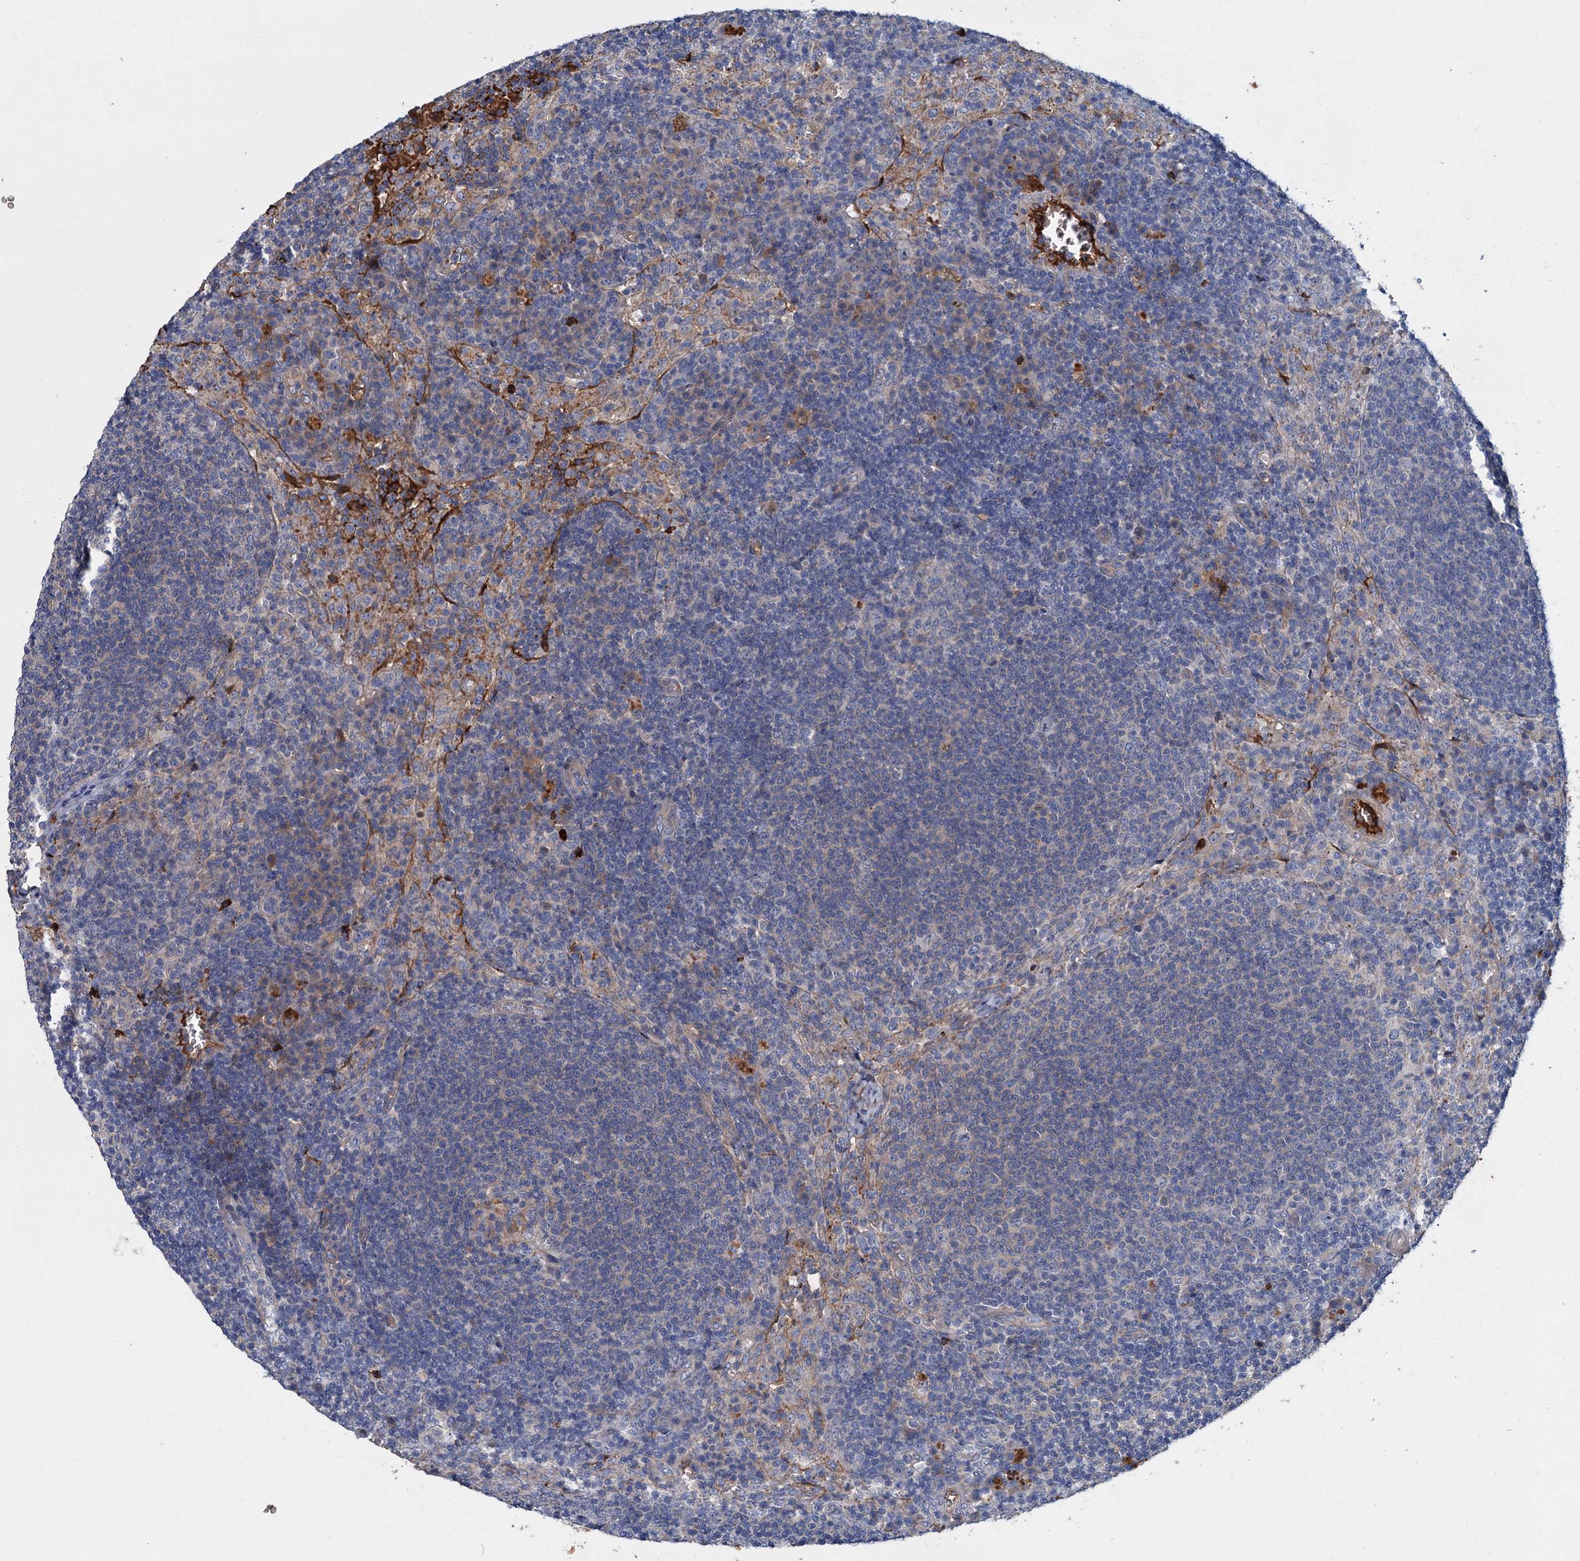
{"staining": {"intensity": "negative", "quantity": "none", "location": "none"}, "tissue": "lymph node", "cell_type": "Germinal center cells", "image_type": "normal", "snomed": [{"axis": "morphology", "description": "Normal tissue, NOS"}, {"axis": "topography", "description": "Lymph node"}], "caption": "DAB immunohistochemical staining of benign human lymph node reveals no significant positivity in germinal center cells. (Brightfield microscopy of DAB (3,3'-diaminobenzidine) IHC at high magnification).", "gene": "CHRD", "patient": {"sex": "female", "age": 70}}